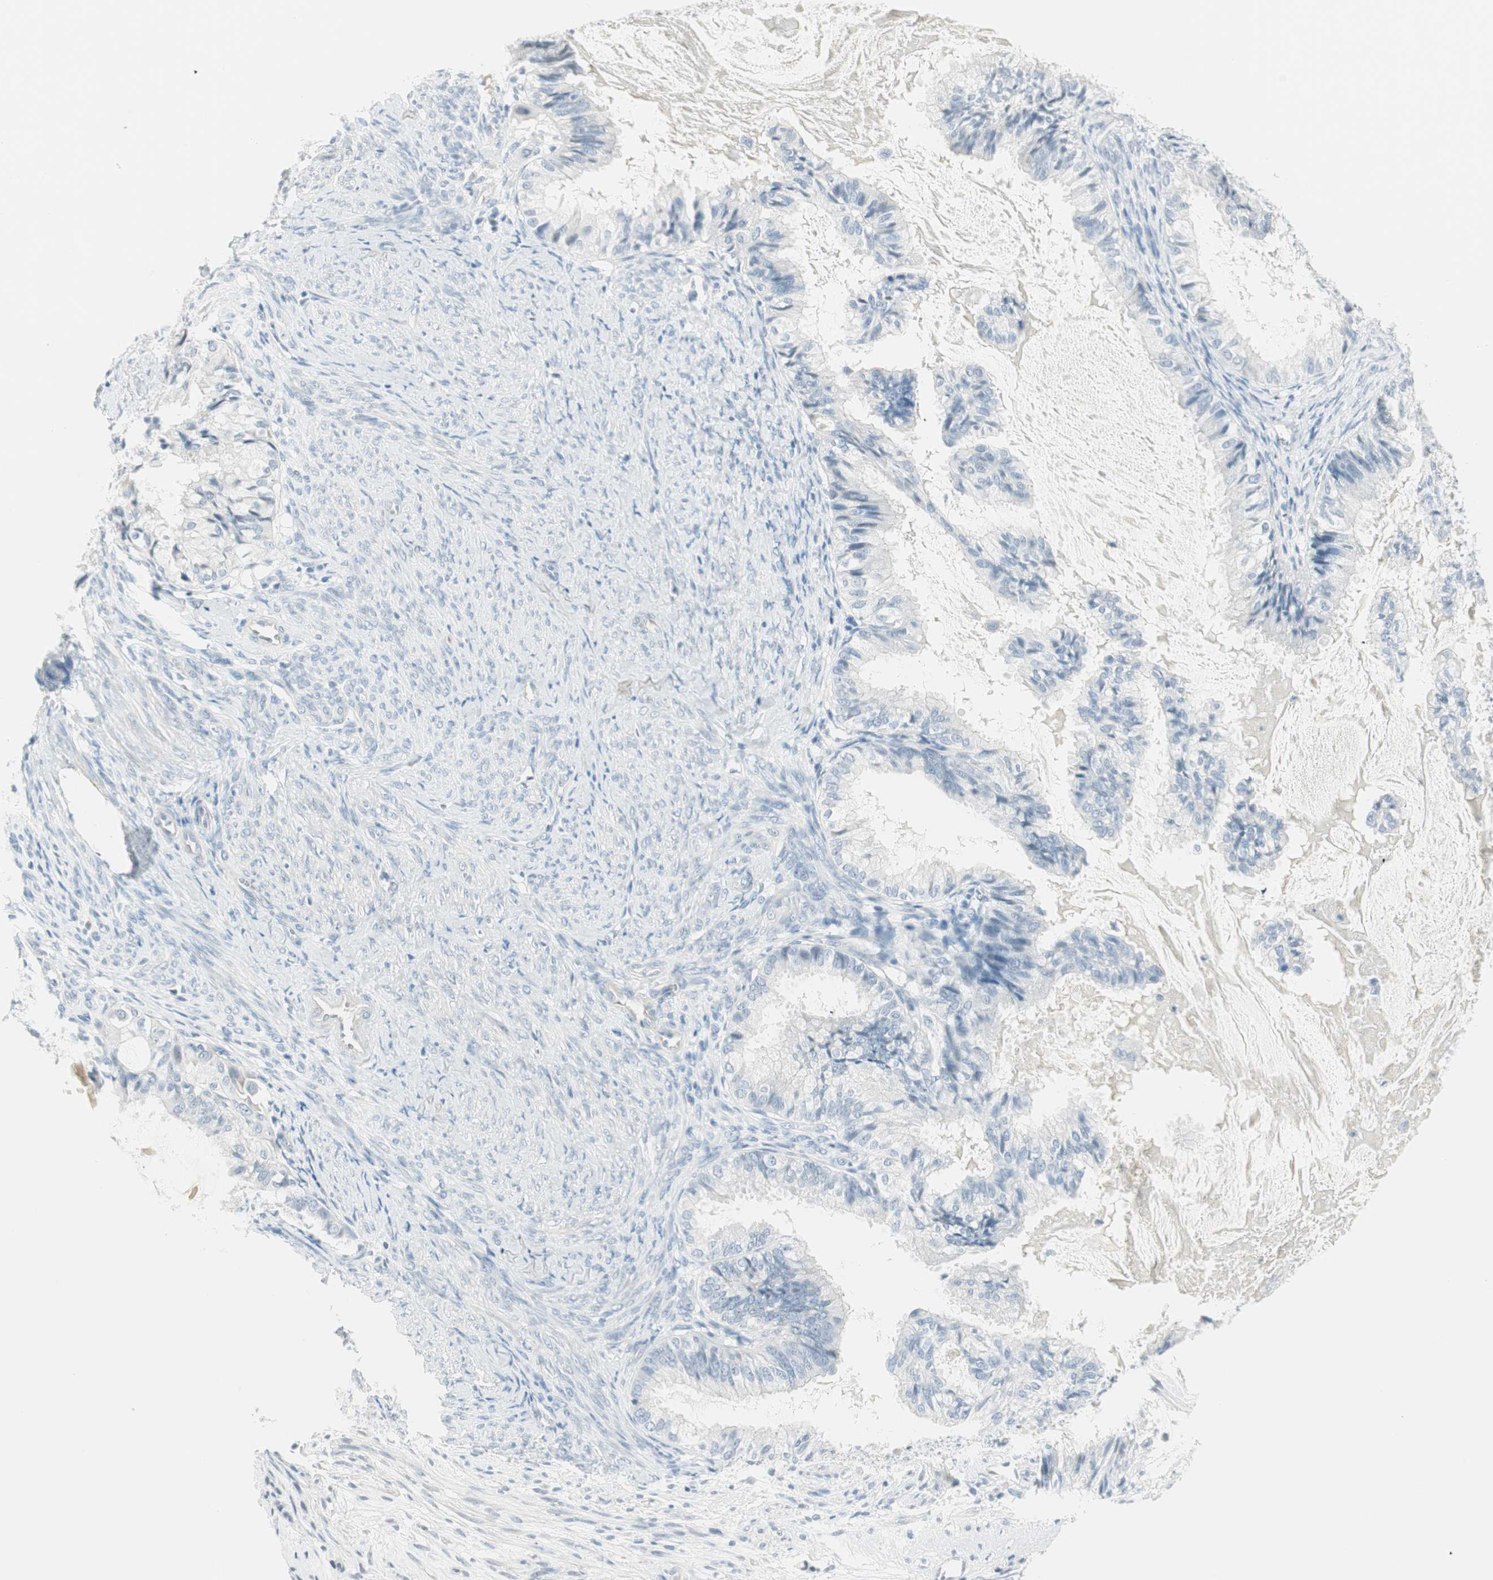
{"staining": {"intensity": "negative", "quantity": "none", "location": "none"}, "tissue": "cervical cancer", "cell_type": "Tumor cells", "image_type": "cancer", "snomed": [{"axis": "morphology", "description": "Normal tissue, NOS"}, {"axis": "morphology", "description": "Adenocarcinoma, NOS"}, {"axis": "topography", "description": "Cervix"}, {"axis": "topography", "description": "Endometrium"}], "caption": "Tumor cells are negative for brown protein staining in adenocarcinoma (cervical).", "gene": "MLLT10", "patient": {"sex": "female", "age": 86}}